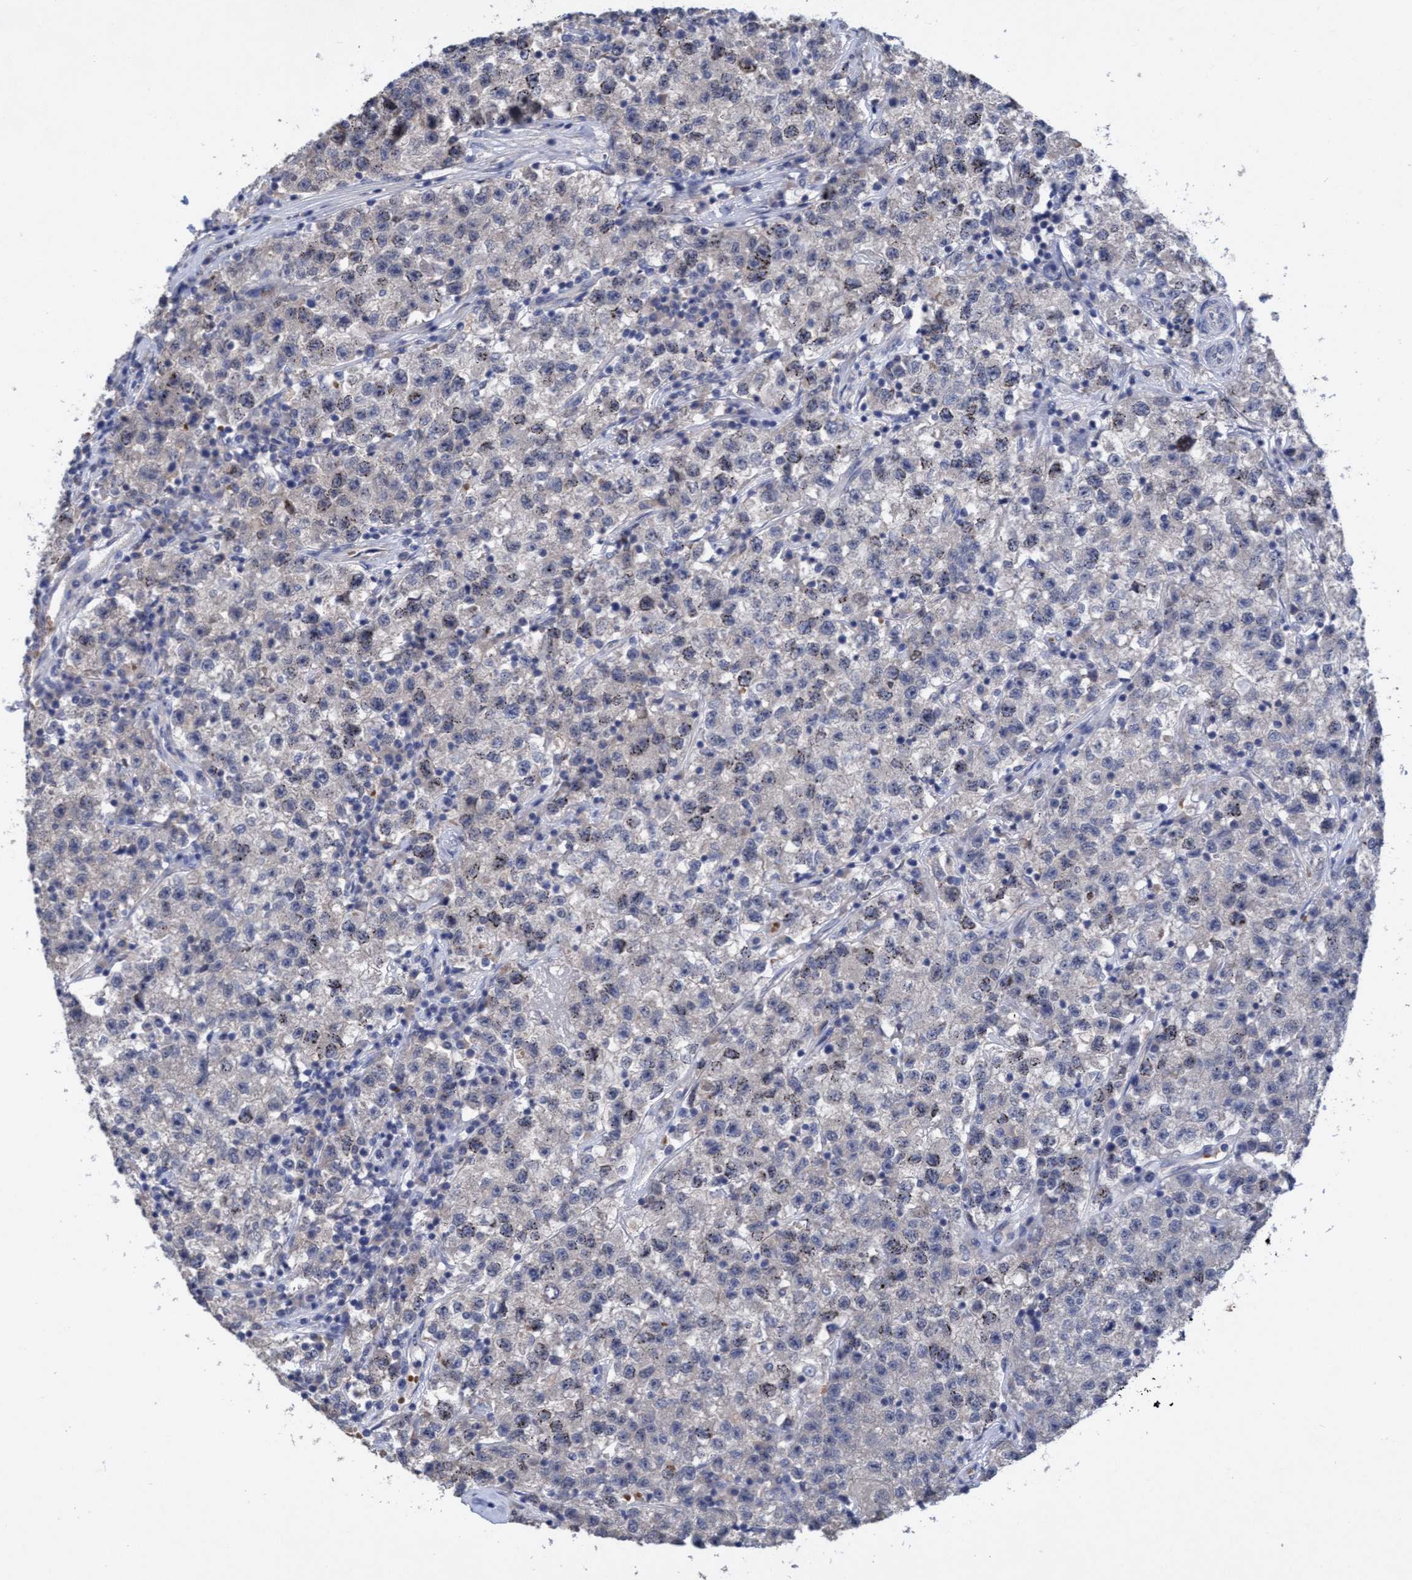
{"staining": {"intensity": "negative", "quantity": "none", "location": "none"}, "tissue": "testis cancer", "cell_type": "Tumor cells", "image_type": "cancer", "snomed": [{"axis": "morphology", "description": "Seminoma, NOS"}, {"axis": "topography", "description": "Testis"}], "caption": "Tumor cells show no significant protein staining in testis cancer.", "gene": "SEMA4D", "patient": {"sex": "male", "age": 22}}